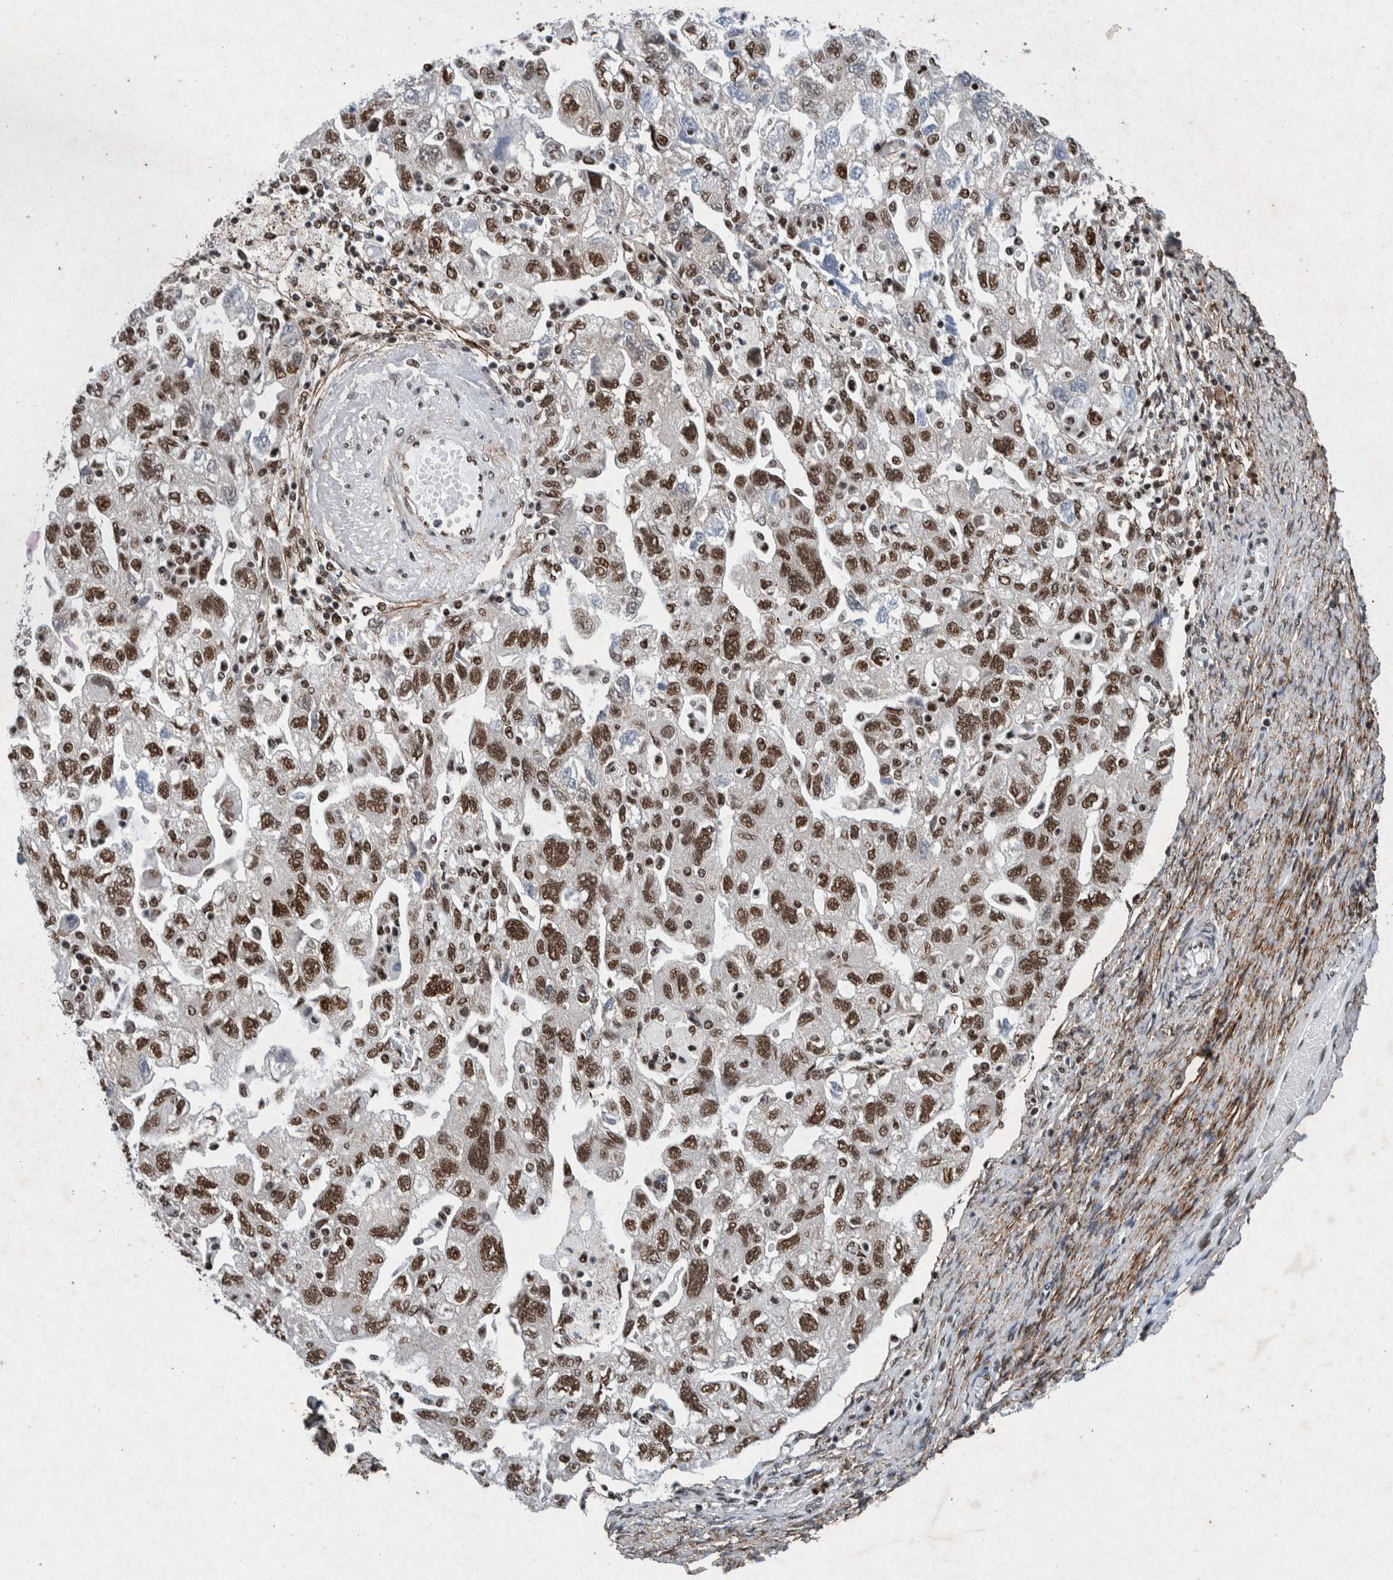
{"staining": {"intensity": "moderate", "quantity": ">75%", "location": "nuclear"}, "tissue": "ovarian cancer", "cell_type": "Tumor cells", "image_type": "cancer", "snomed": [{"axis": "morphology", "description": "Carcinoma, NOS"}, {"axis": "morphology", "description": "Cystadenocarcinoma, serous, NOS"}, {"axis": "topography", "description": "Ovary"}], "caption": "A micrograph of human ovarian cancer stained for a protein demonstrates moderate nuclear brown staining in tumor cells.", "gene": "TAF10", "patient": {"sex": "female", "age": 69}}